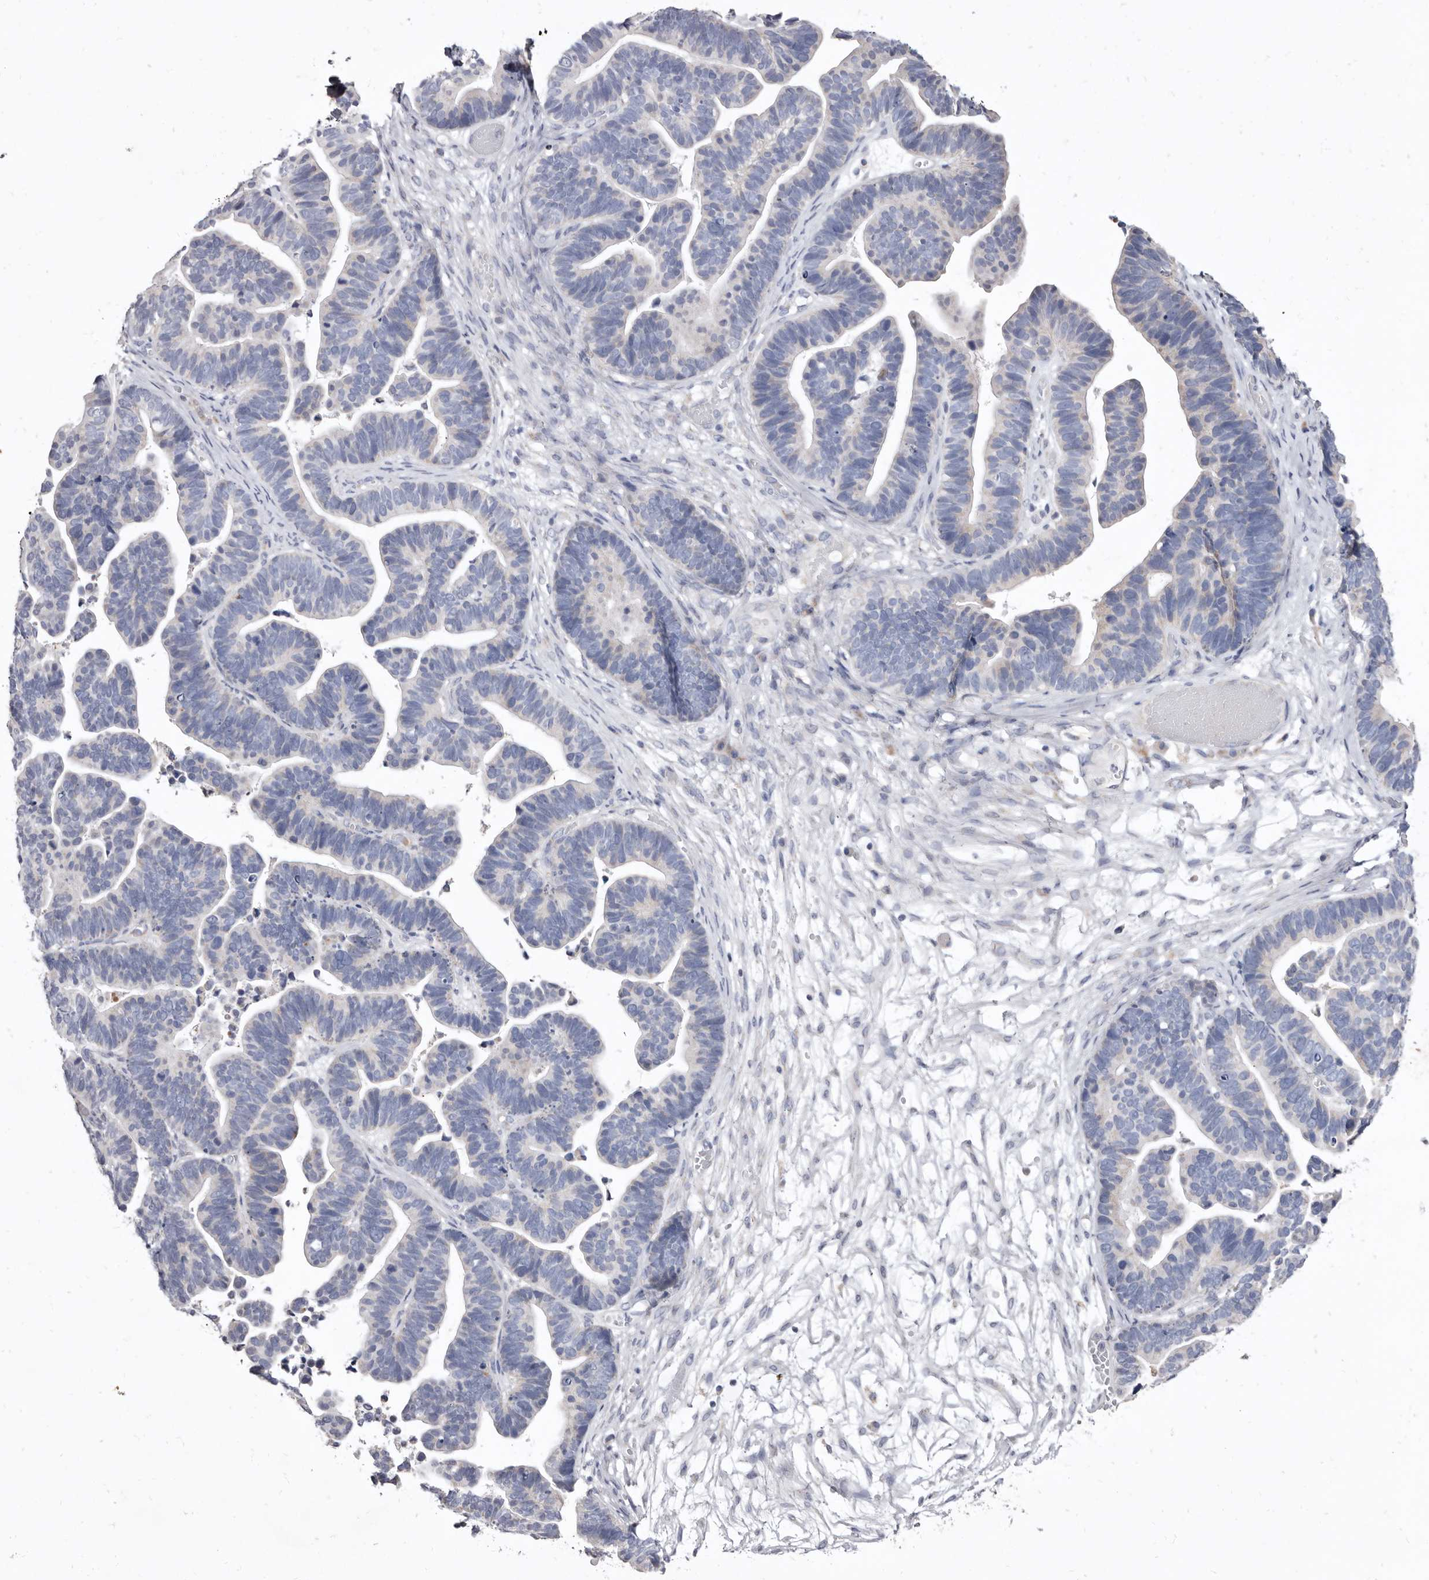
{"staining": {"intensity": "negative", "quantity": "none", "location": "none"}, "tissue": "ovarian cancer", "cell_type": "Tumor cells", "image_type": "cancer", "snomed": [{"axis": "morphology", "description": "Cystadenocarcinoma, serous, NOS"}, {"axis": "topography", "description": "Ovary"}], "caption": "IHC of ovarian cancer (serous cystadenocarcinoma) shows no expression in tumor cells.", "gene": "CYP2E1", "patient": {"sex": "female", "age": 56}}